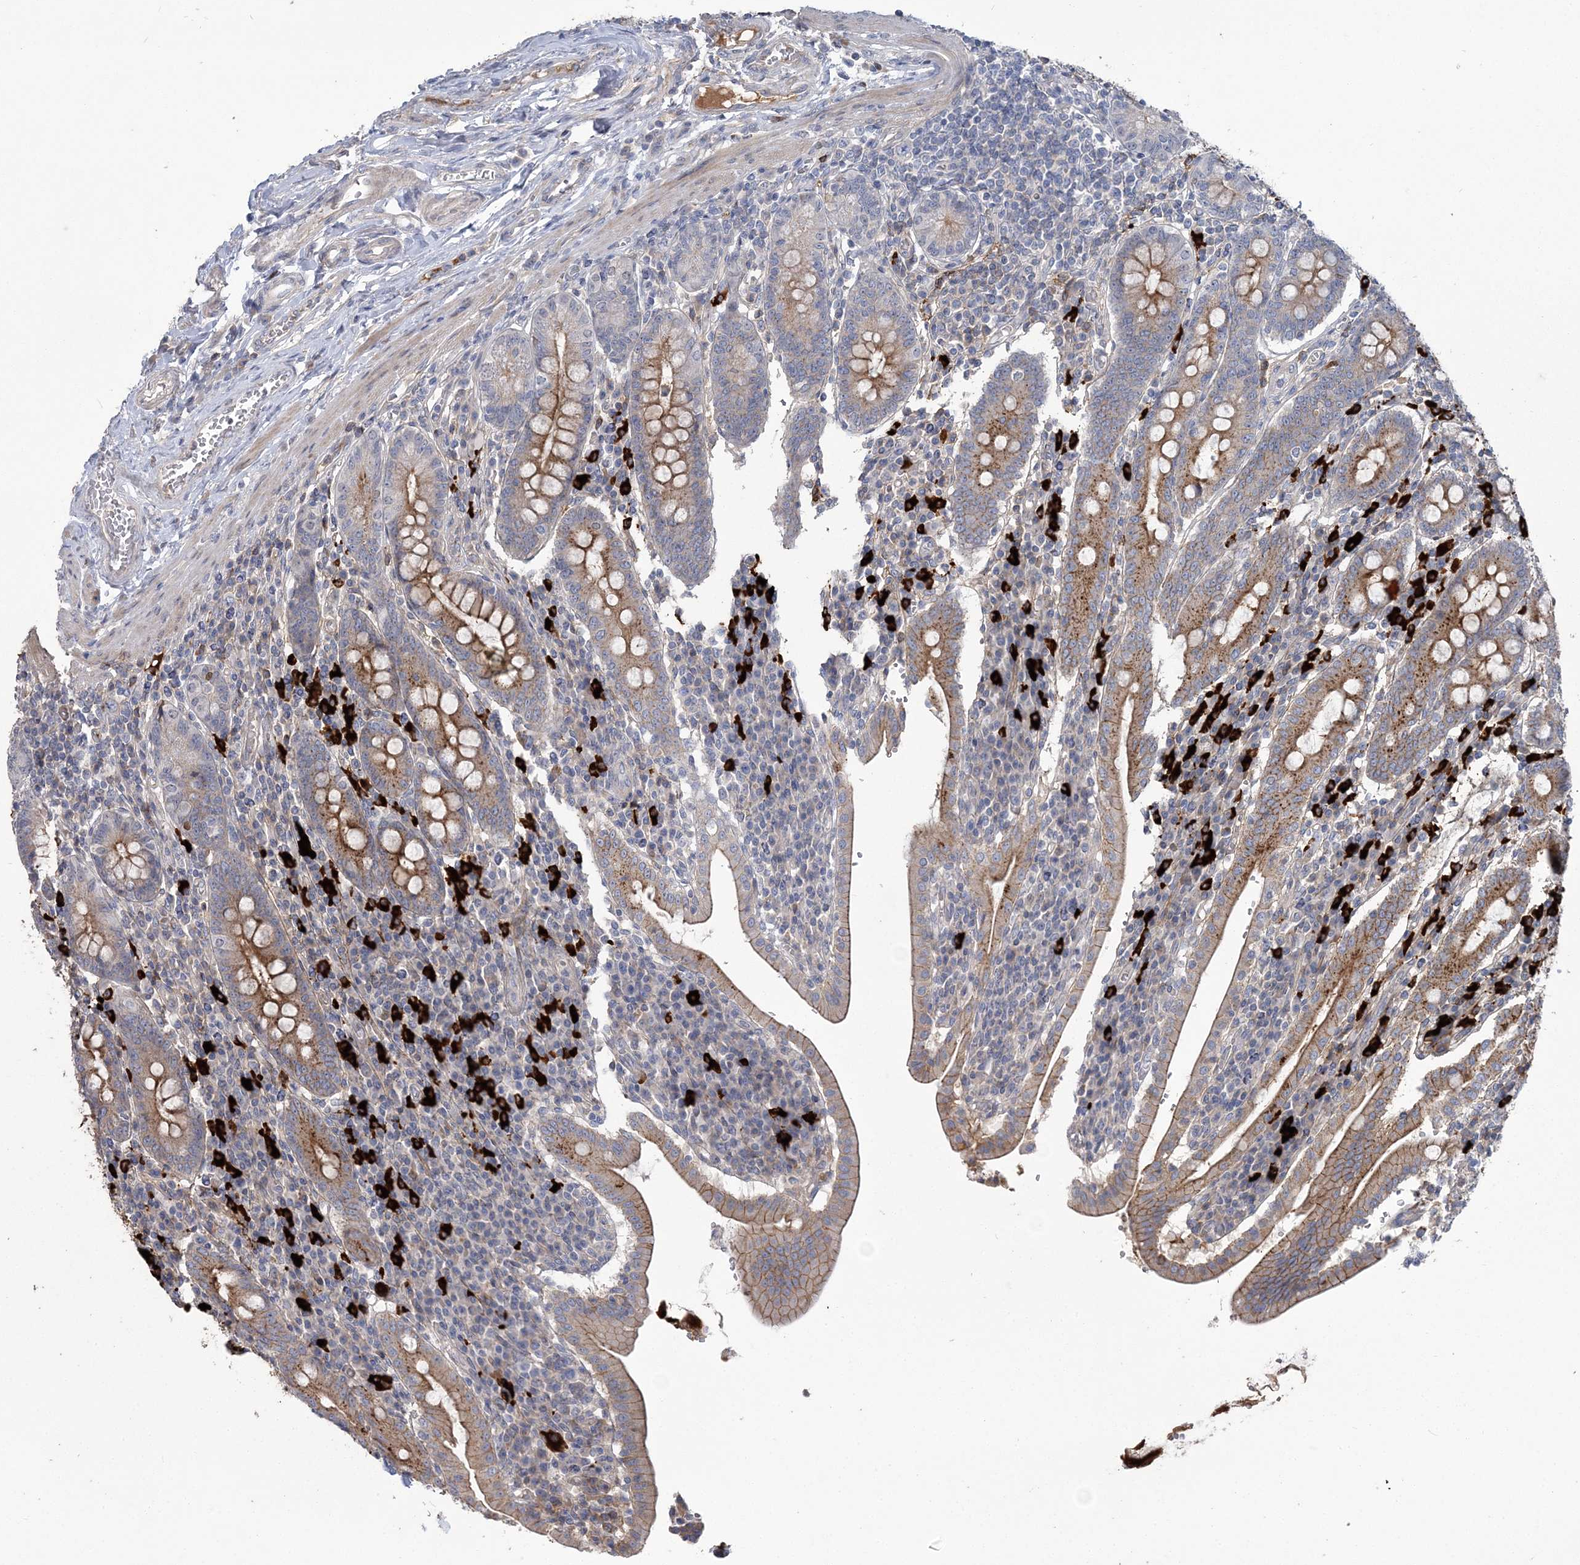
{"staining": {"intensity": "moderate", "quantity": ">75%", "location": "cytoplasmic/membranous"}, "tissue": "duodenum", "cell_type": "Glandular cells", "image_type": "normal", "snomed": [{"axis": "morphology", "description": "Normal tissue, NOS"}, {"axis": "morphology", "description": "Adenocarcinoma, NOS"}, {"axis": "topography", "description": "Pancreas"}, {"axis": "topography", "description": "Duodenum"}], "caption": "About >75% of glandular cells in benign duodenum reveal moderate cytoplasmic/membranous protein expression as visualized by brown immunohistochemical staining.", "gene": "WBP1L", "patient": {"sex": "male", "age": 50}}